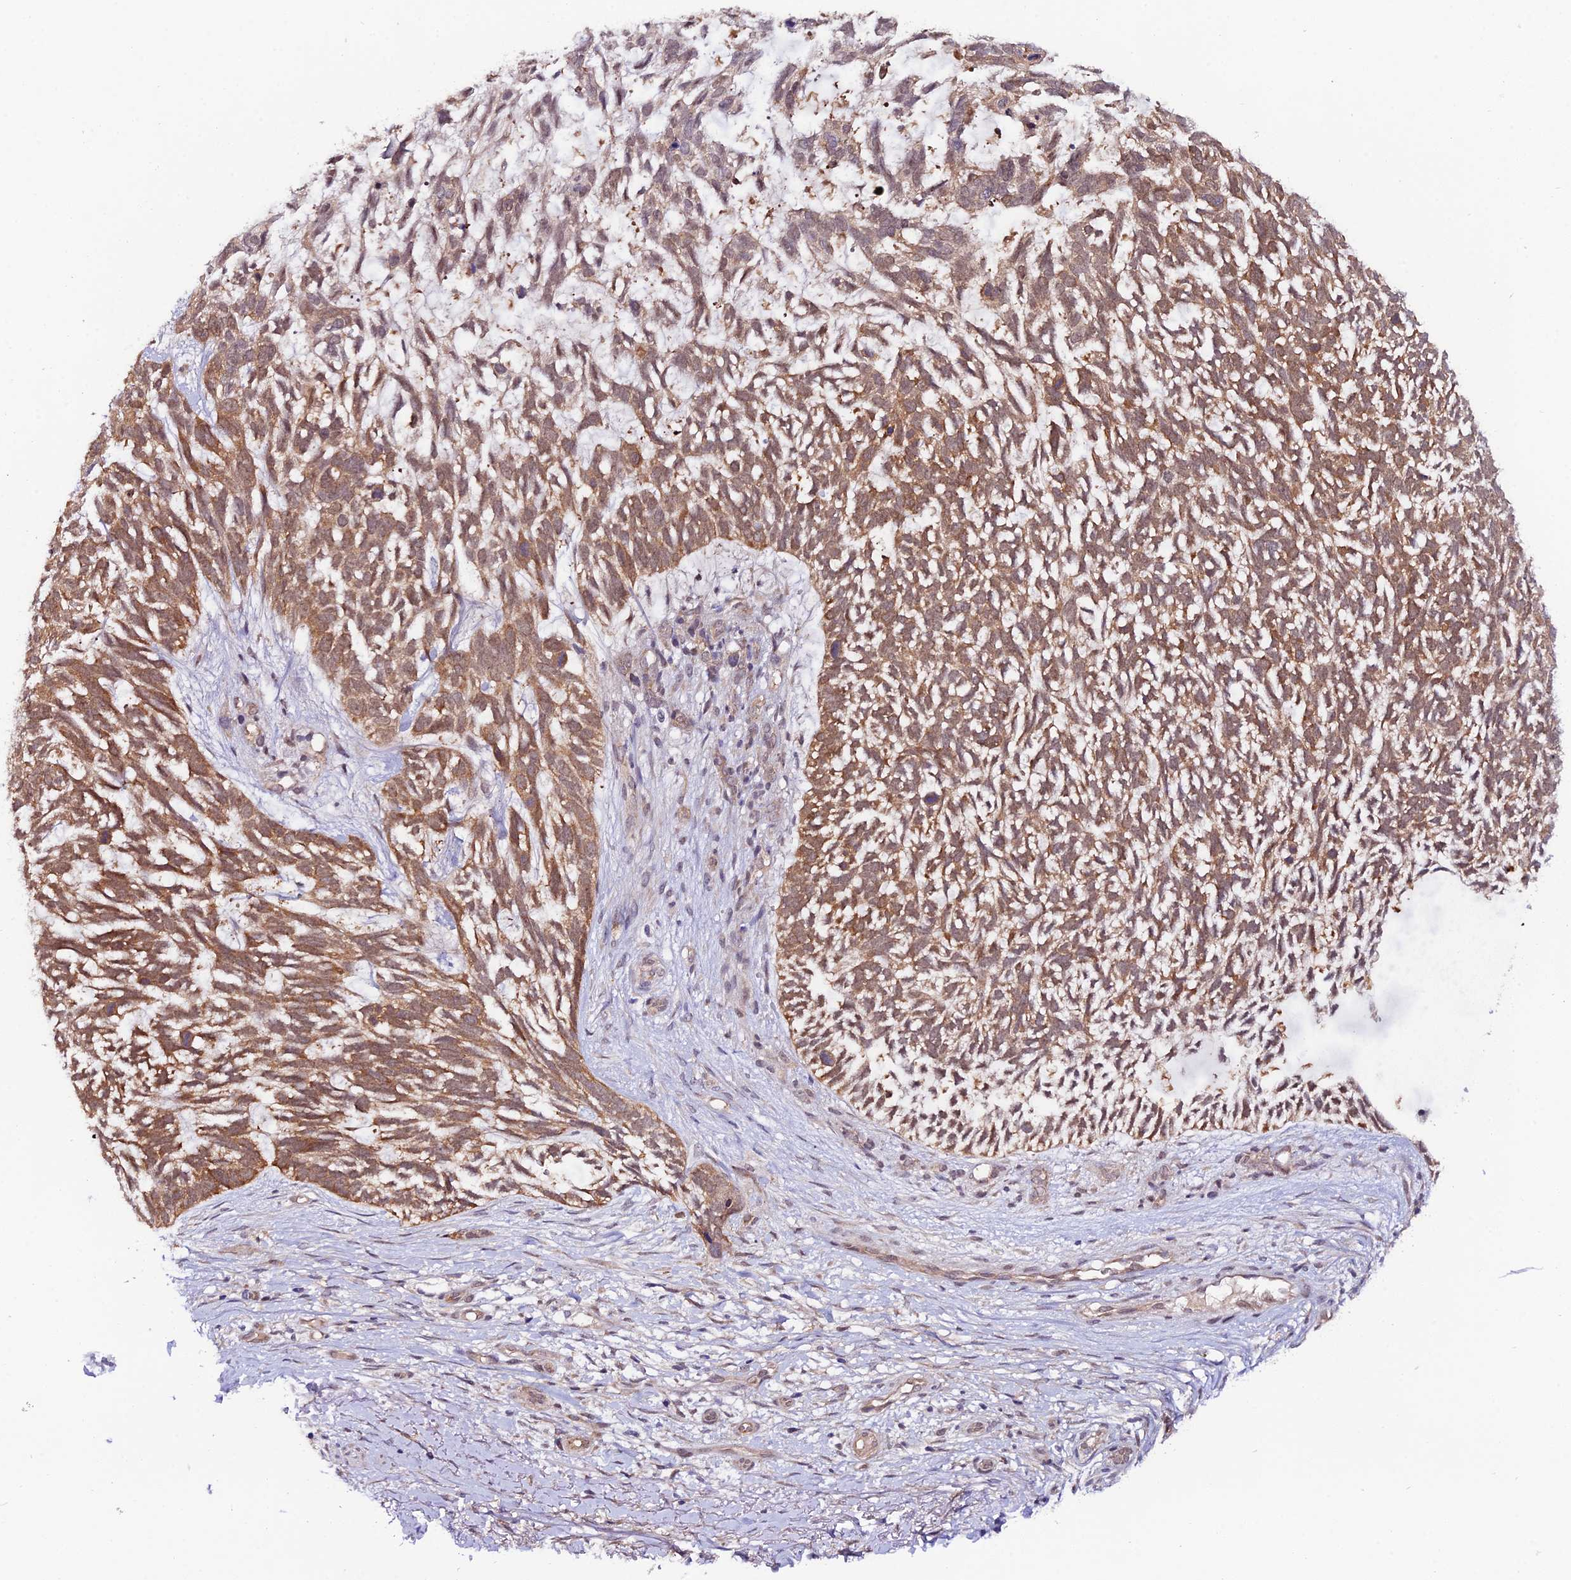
{"staining": {"intensity": "moderate", "quantity": ">75%", "location": "cytoplasmic/membranous"}, "tissue": "skin cancer", "cell_type": "Tumor cells", "image_type": "cancer", "snomed": [{"axis": "morphology", "description": "Basal cell carcinoma"}, {"axis": "topography", "description": "Skin"}], "caption": "Basal cell carcinoma (skin) stained for a protein (brown) demonstrates moderate cytoplasmic/membranous positive expression in about >75% of tumor cells.", "gene": "TRIM40", "patient": {"sex": "male", "age": 88}}